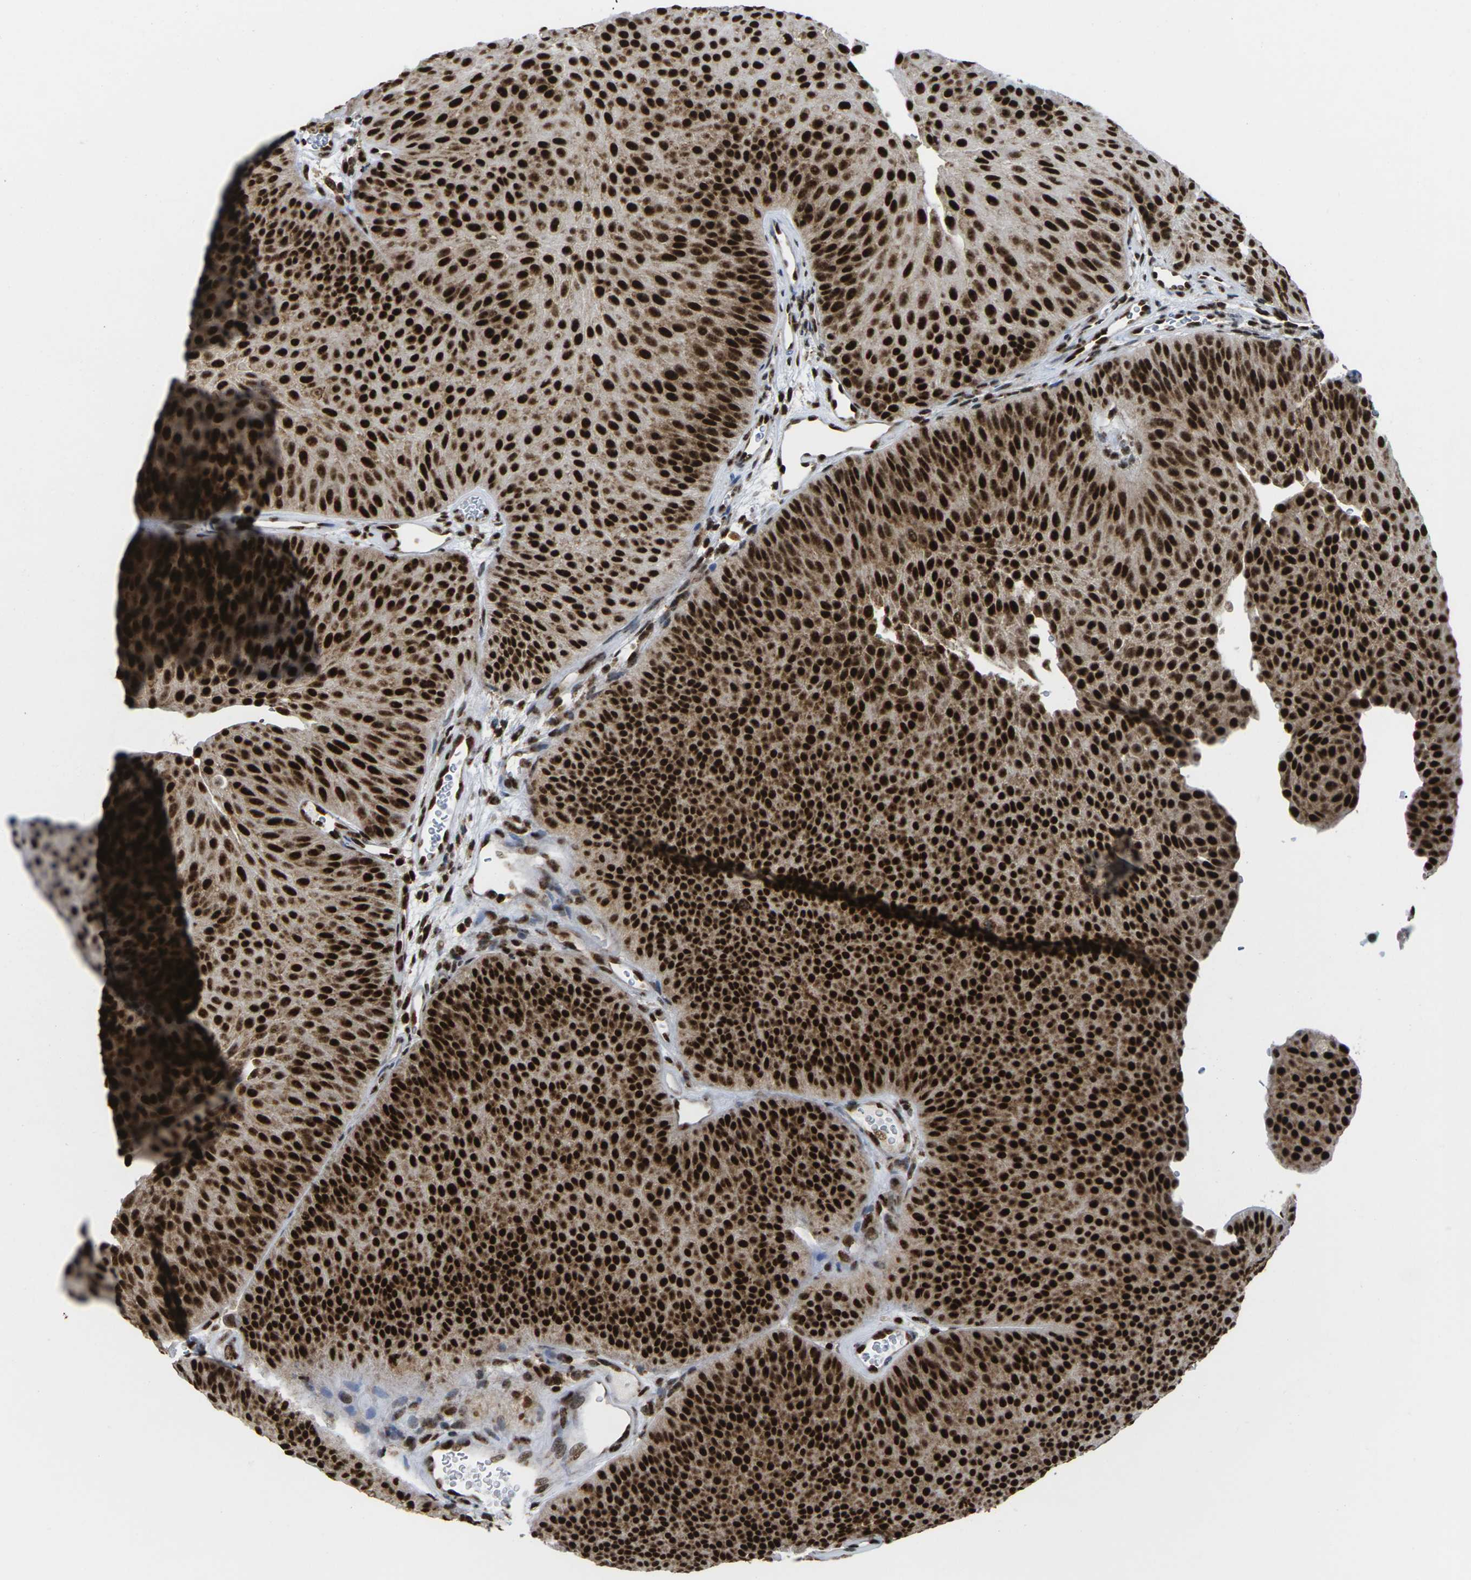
{"staining": {"intensity": "strong", "quantity": ">75%", "location": "cytoplasmic/membranous,nuclear"}, "tissue": "urothelial cancer", "cell_type": "Tumor cells", "image_type": "cancer", "snomed": [{"axis": "morphology", "description": "Urothelial carcinoma, Low grade"}, {"axis": "topography", "description": "Urinary bladder"}], "caption": "This micrograph displays immunohistochemistry (IHC) staining of human low-grade urothelial carcinoma, with high strong cytoplasmic/membranous and nuclear positivity in approximately >75% of tumor cells.", "gene": "MAGOH", "patient": {"sex": "female", "age": 60}}